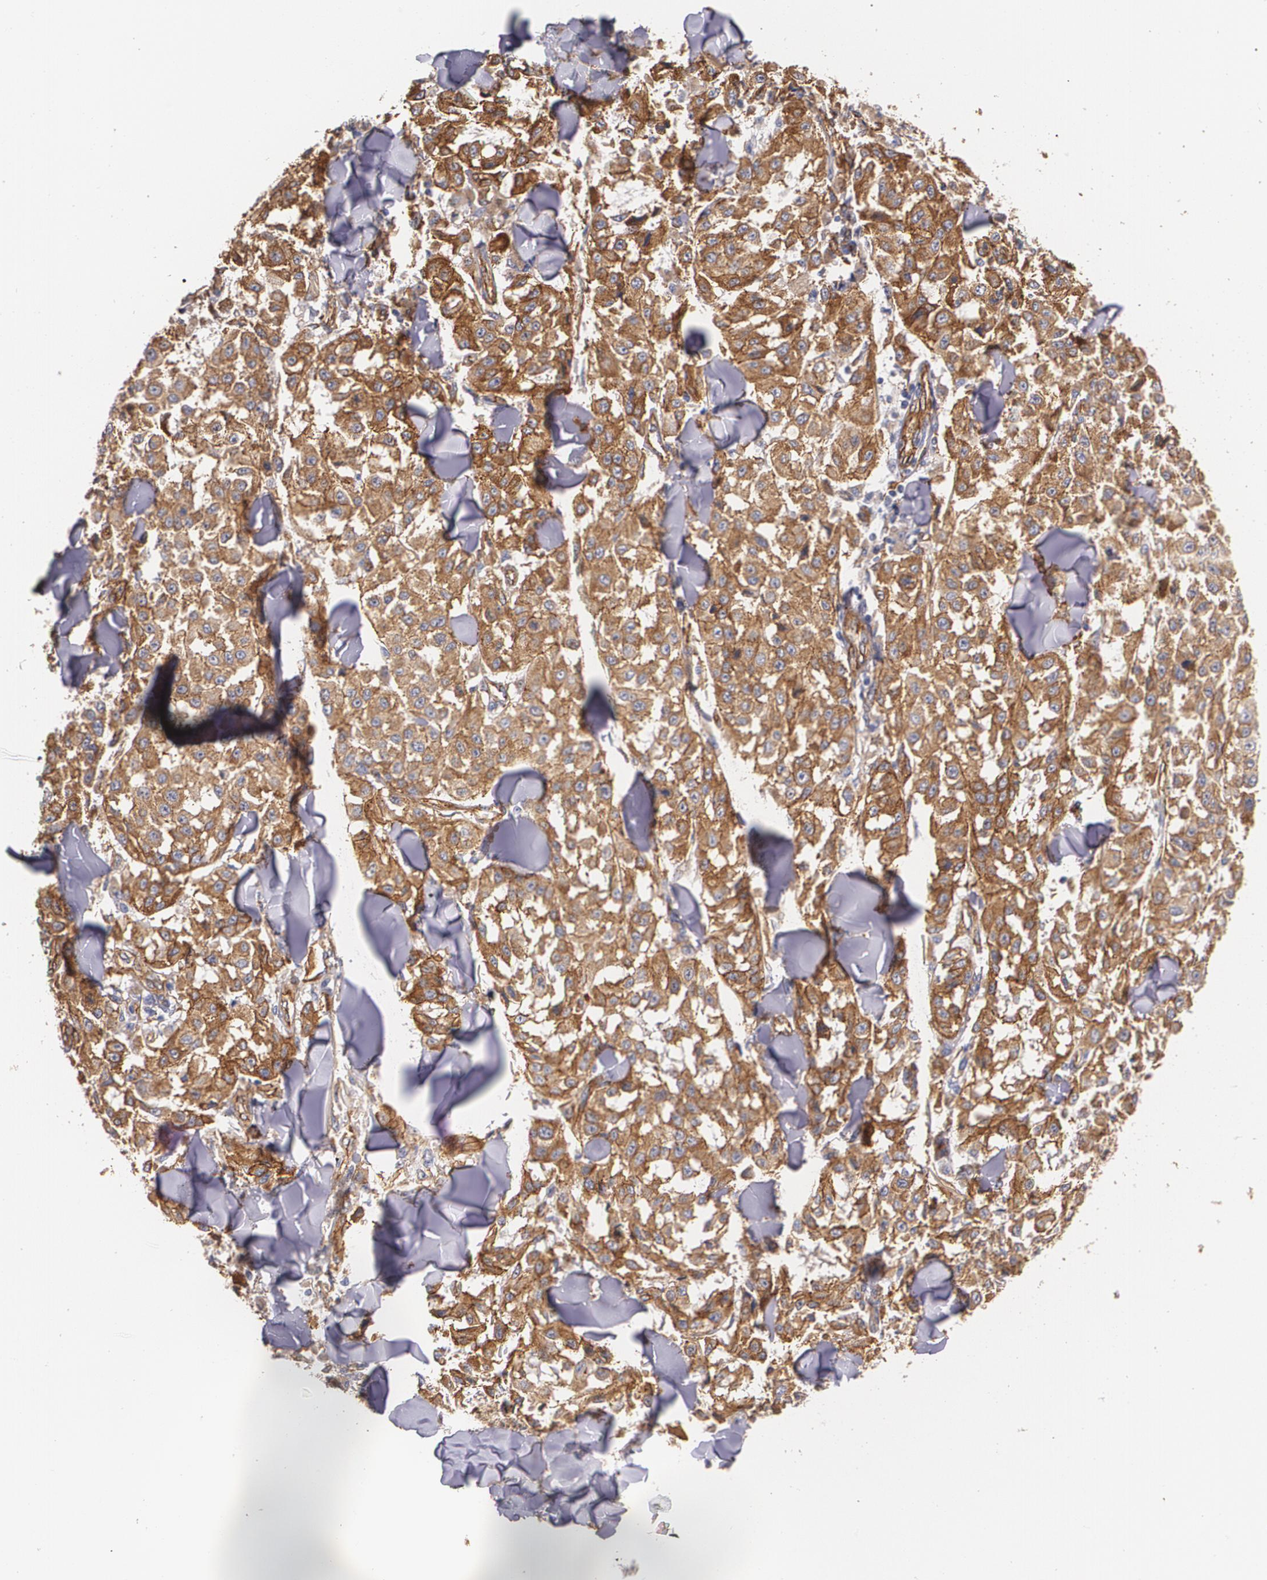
{"staining": {"intensity": "strong", "quantity": ">75%", "location": "cytoplasmic/membranous"}, "tissue": "melanoma", "cell_type": "Tumor cells", "image_type": "cancer", "snomed": [{"axis": "morphology", "description": "Malignant melanoma, NOS"}, {"axis": "topography", "description": "Skin"}], "caption": "About >75% of tumor cells in human melanoma reveal strong cytoplasmic/membranous protein positivity as visualized by brown immunohistochemical staining.", "gene": "TJP1", "patient": {"sex": "female", "age": 64}}